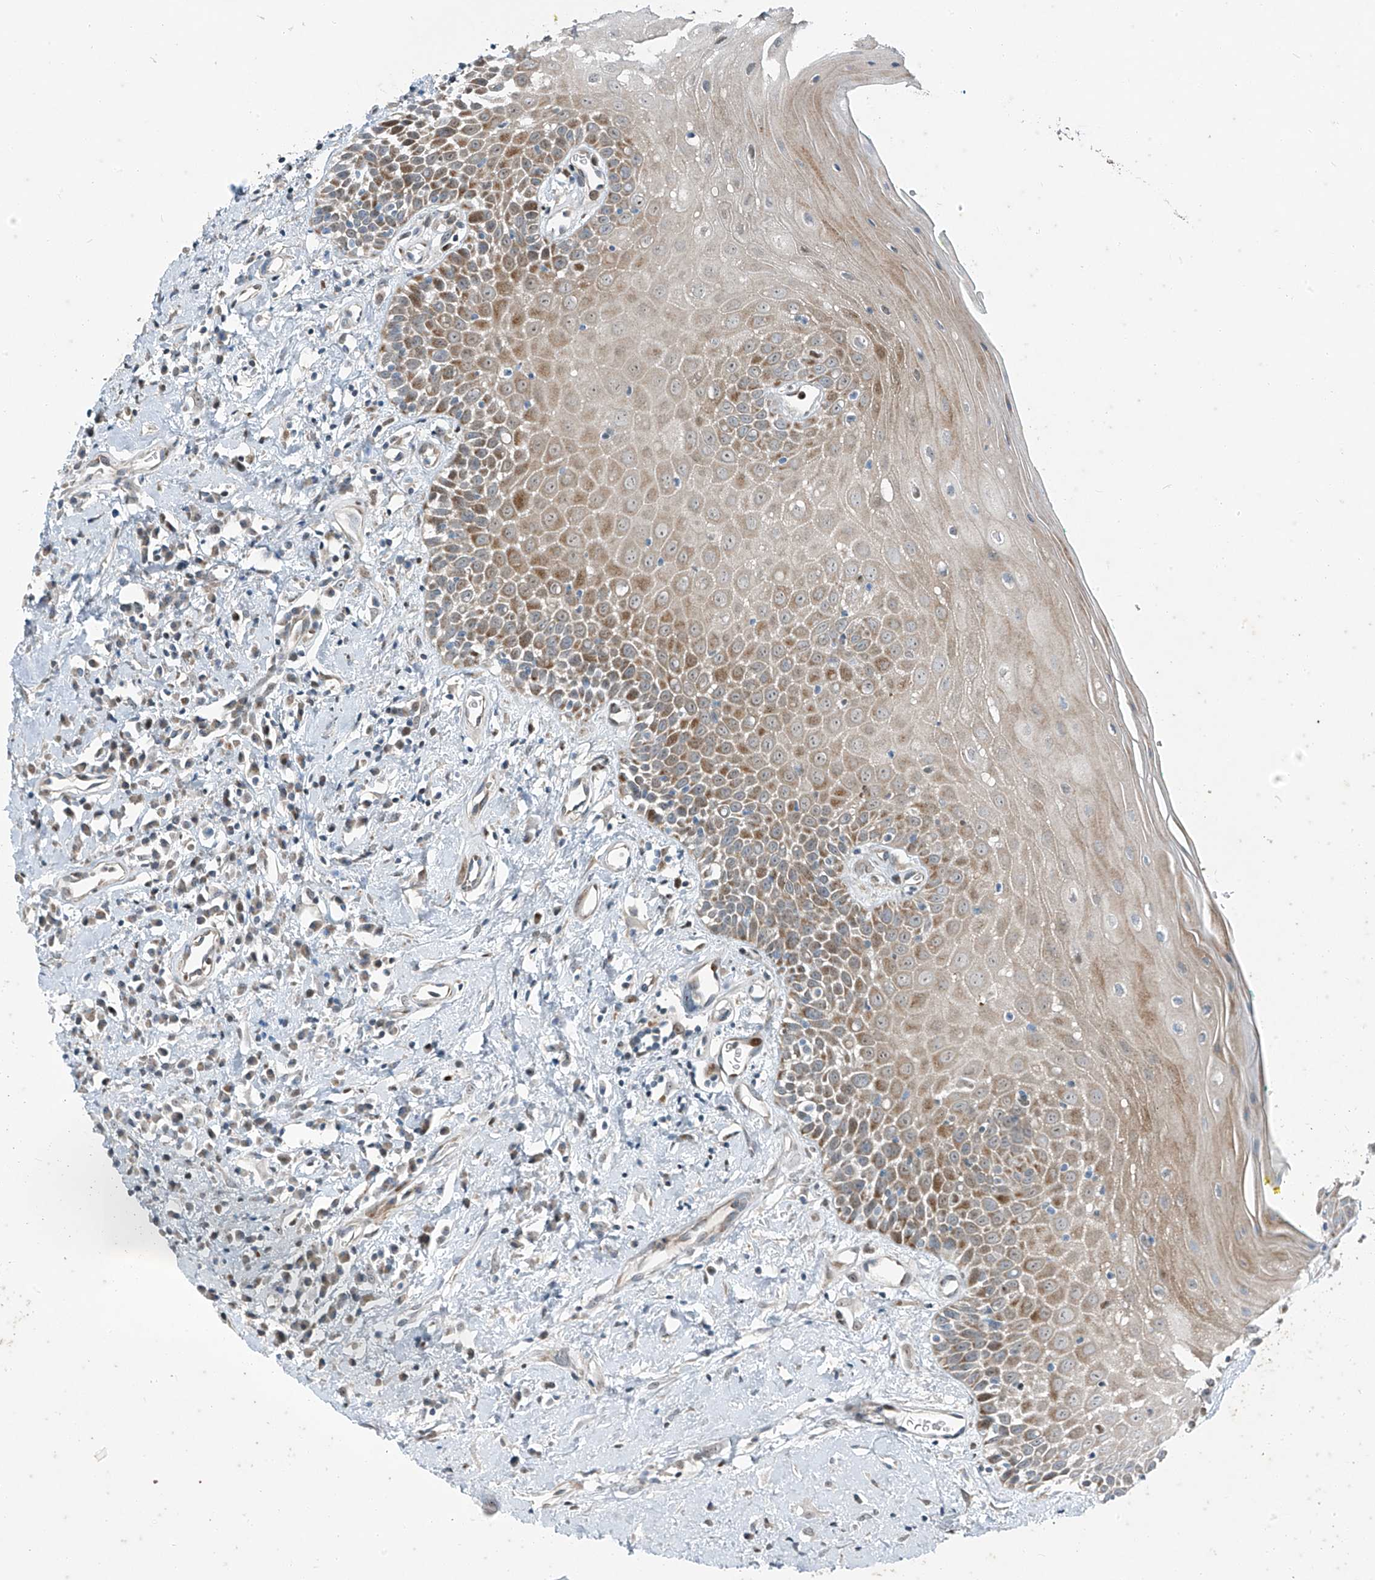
{"staining": {"intensity": "moderate", "quantity": "25%-75%", "location": "cytoplasmic/membranous,nuclear"}, "tissue": "oral mucosa", "cell_type": "Squamous epithelial cells", "image_type": "normal", "snomed": [{"axis": "morphology", "description": "Normal tissue, NOS"}, {"axis": "morphology", "description": "Squamous cell carcinoma, NOS"}, {"axis": "topography", "description": "Oral tissue"}, {"axis": "topography", "description": "Head-Neck"}], "caption": "DAB (3,3'-diaminobenzidine) immunohistochemical staining of benign human oral mucosa displays moderate cytoplasmic/membranous,nuclear protein positivity in approximately 25%-75% of squamous epithelial cells.", "gene": "PPCS", "patient": {"sex": "female", "age": 70}}